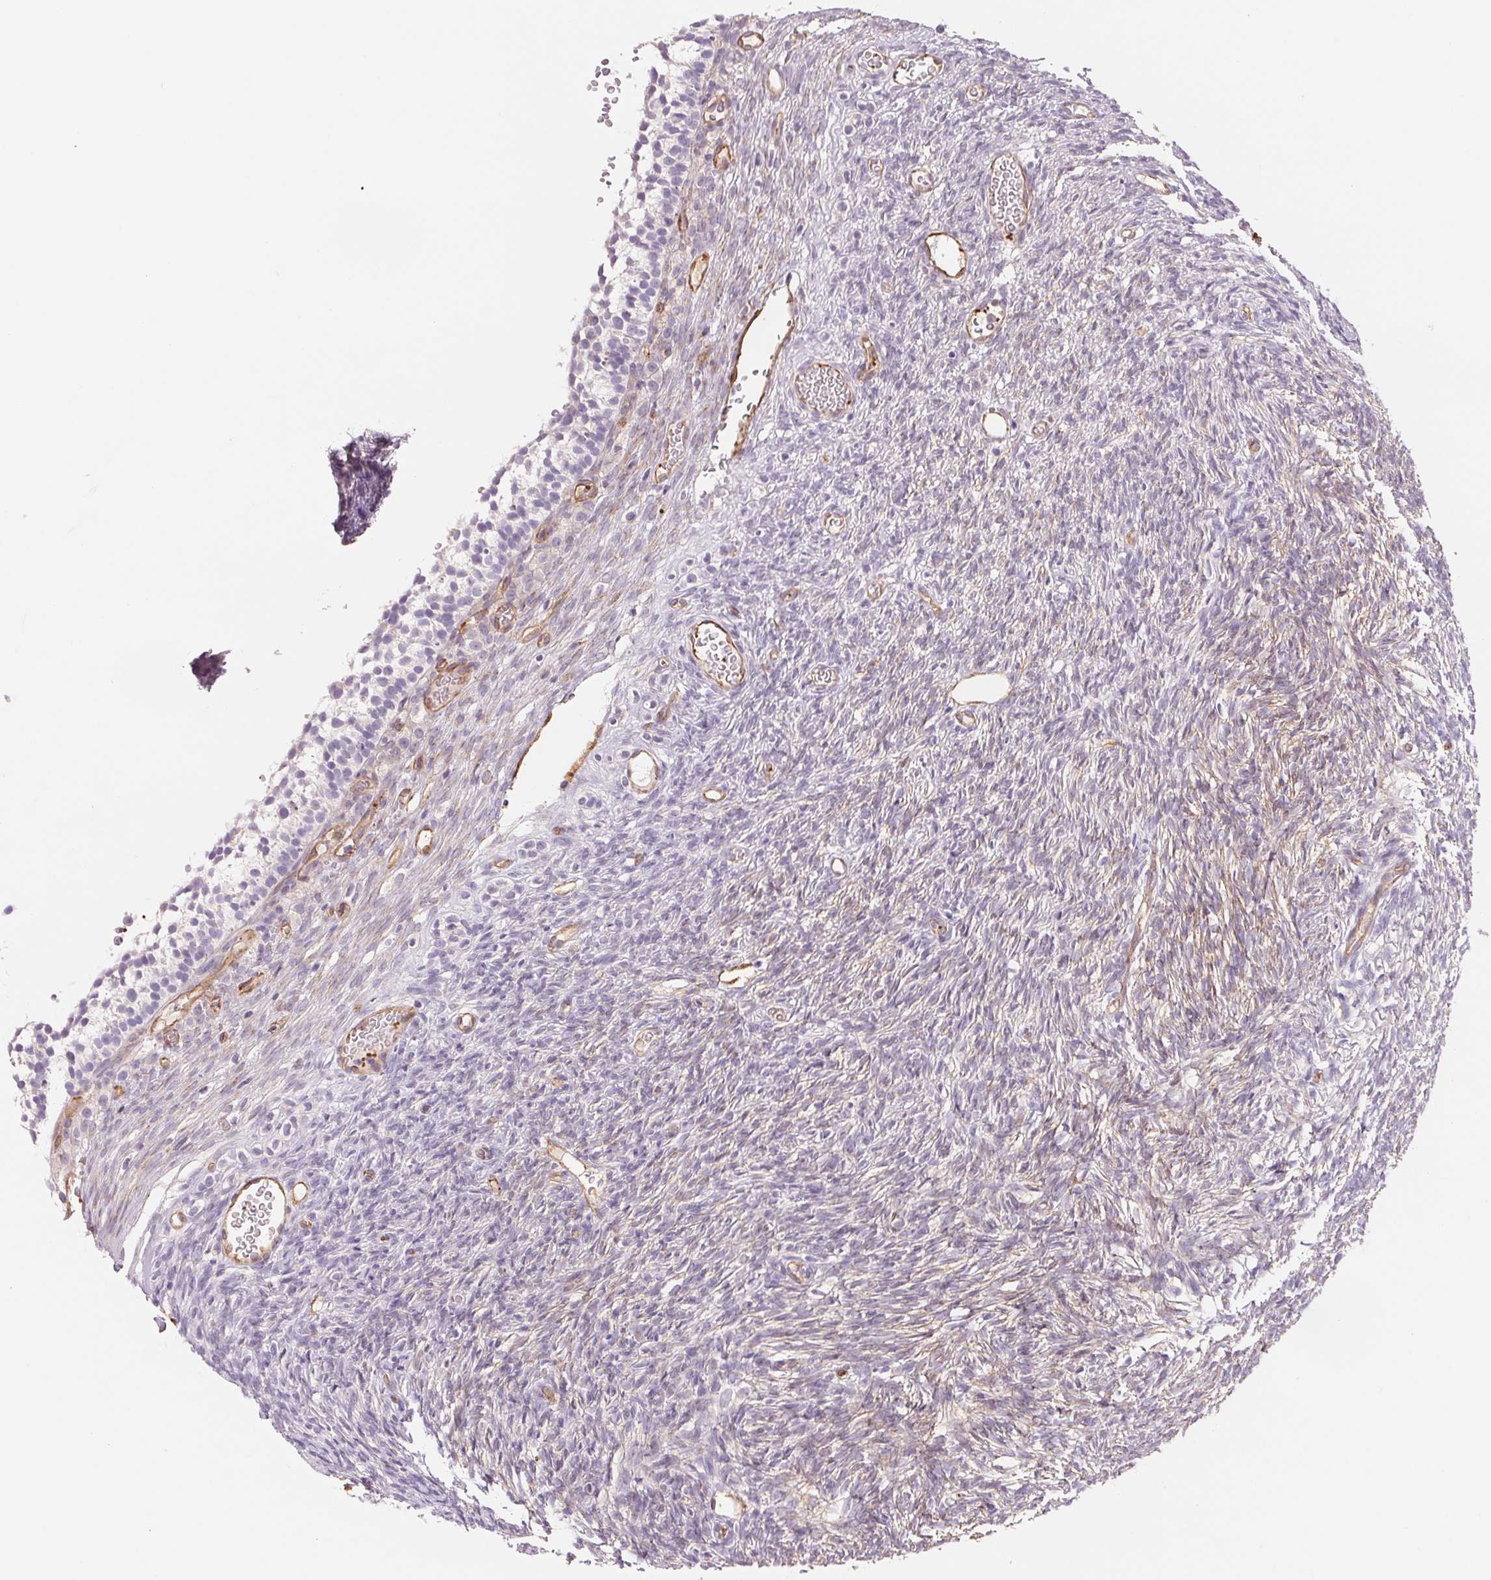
{"staining": {"intensity": "weak", "quantity": "25%-75%", "location": "cytoplasmic/membranous"}, "tissue": "ovary", "cell_type": "Follicle cells", "image_type": "normal", "snomed": [{"axis": "morphology", "description": "Normal tissue, NOS"}, {"axis": "topography", "description": "Ovary"}], "caption": "DAB immunohistochemical staining of unremarkable human ovary displays weak cytoplasmic/membranous protein expression in approximately 25%-75% of follicle cells. (DAB IHC with brightfield microscopy, high magnification).", "gene": "ANKRD13B", "patient": {"sex": "female", "age": 34}}